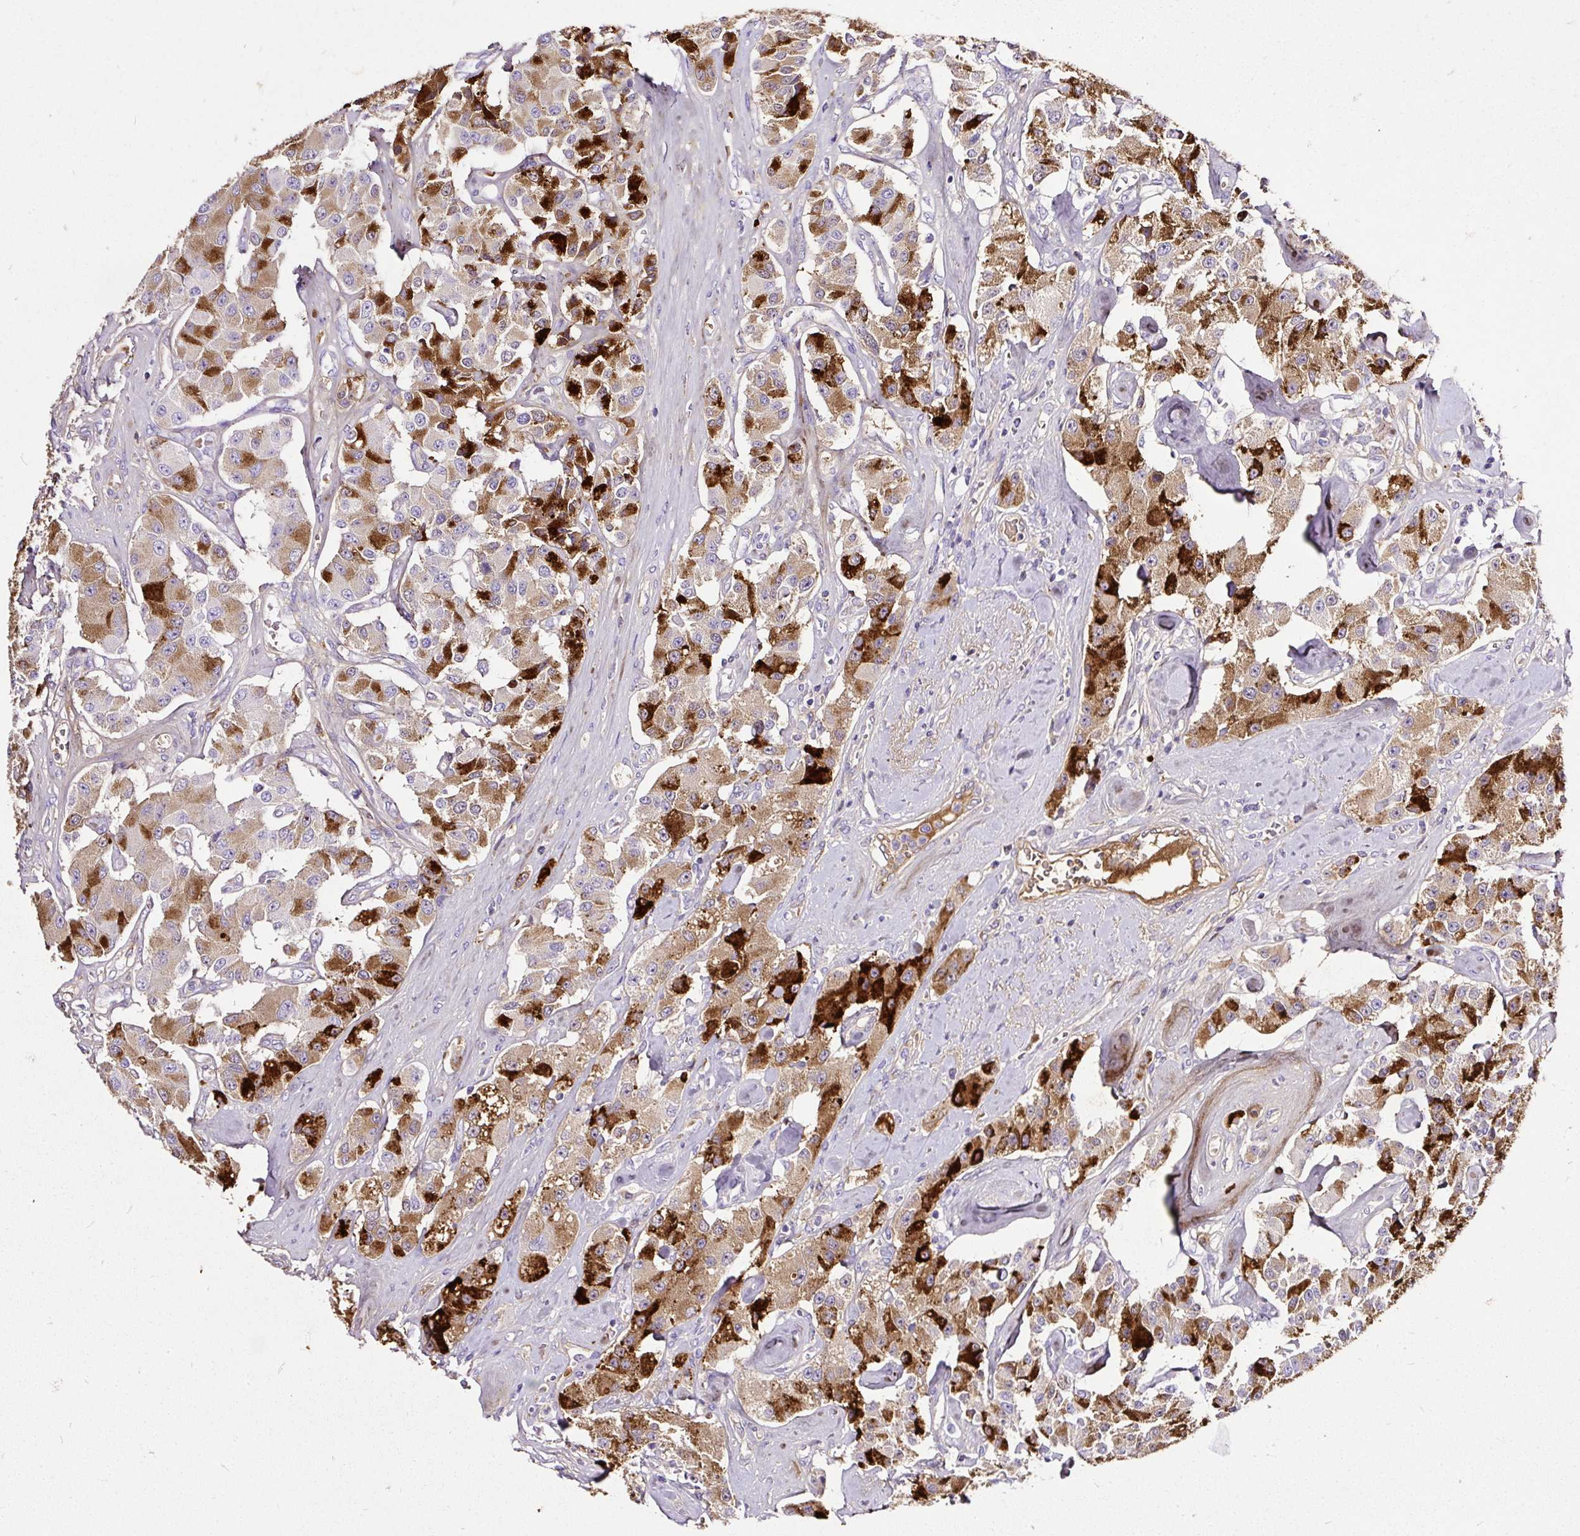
{"staining": {"intensity": "strong", "quantity": "25%-75%", "location": "cytoplasmic/membranous"}, "tissue": "carcinoid", "cell_type": "Tumor cells", "image_type": "cancer", "snomed": [{"axis": "morphology", "description": "Carcinoid, malignant, NOS"}, {"axis": "topography", "description": "Pancreas"}], "caption": "Tumor cells show high levels of strong cytoplasmic/membranous positivity in about 25%-75% of cells in human carcinoid (malignant). (IHC, brightfield microscopy, high magnification).", "gene": "CLEC3B", "patient": {"sex": "male", "age": 41}}